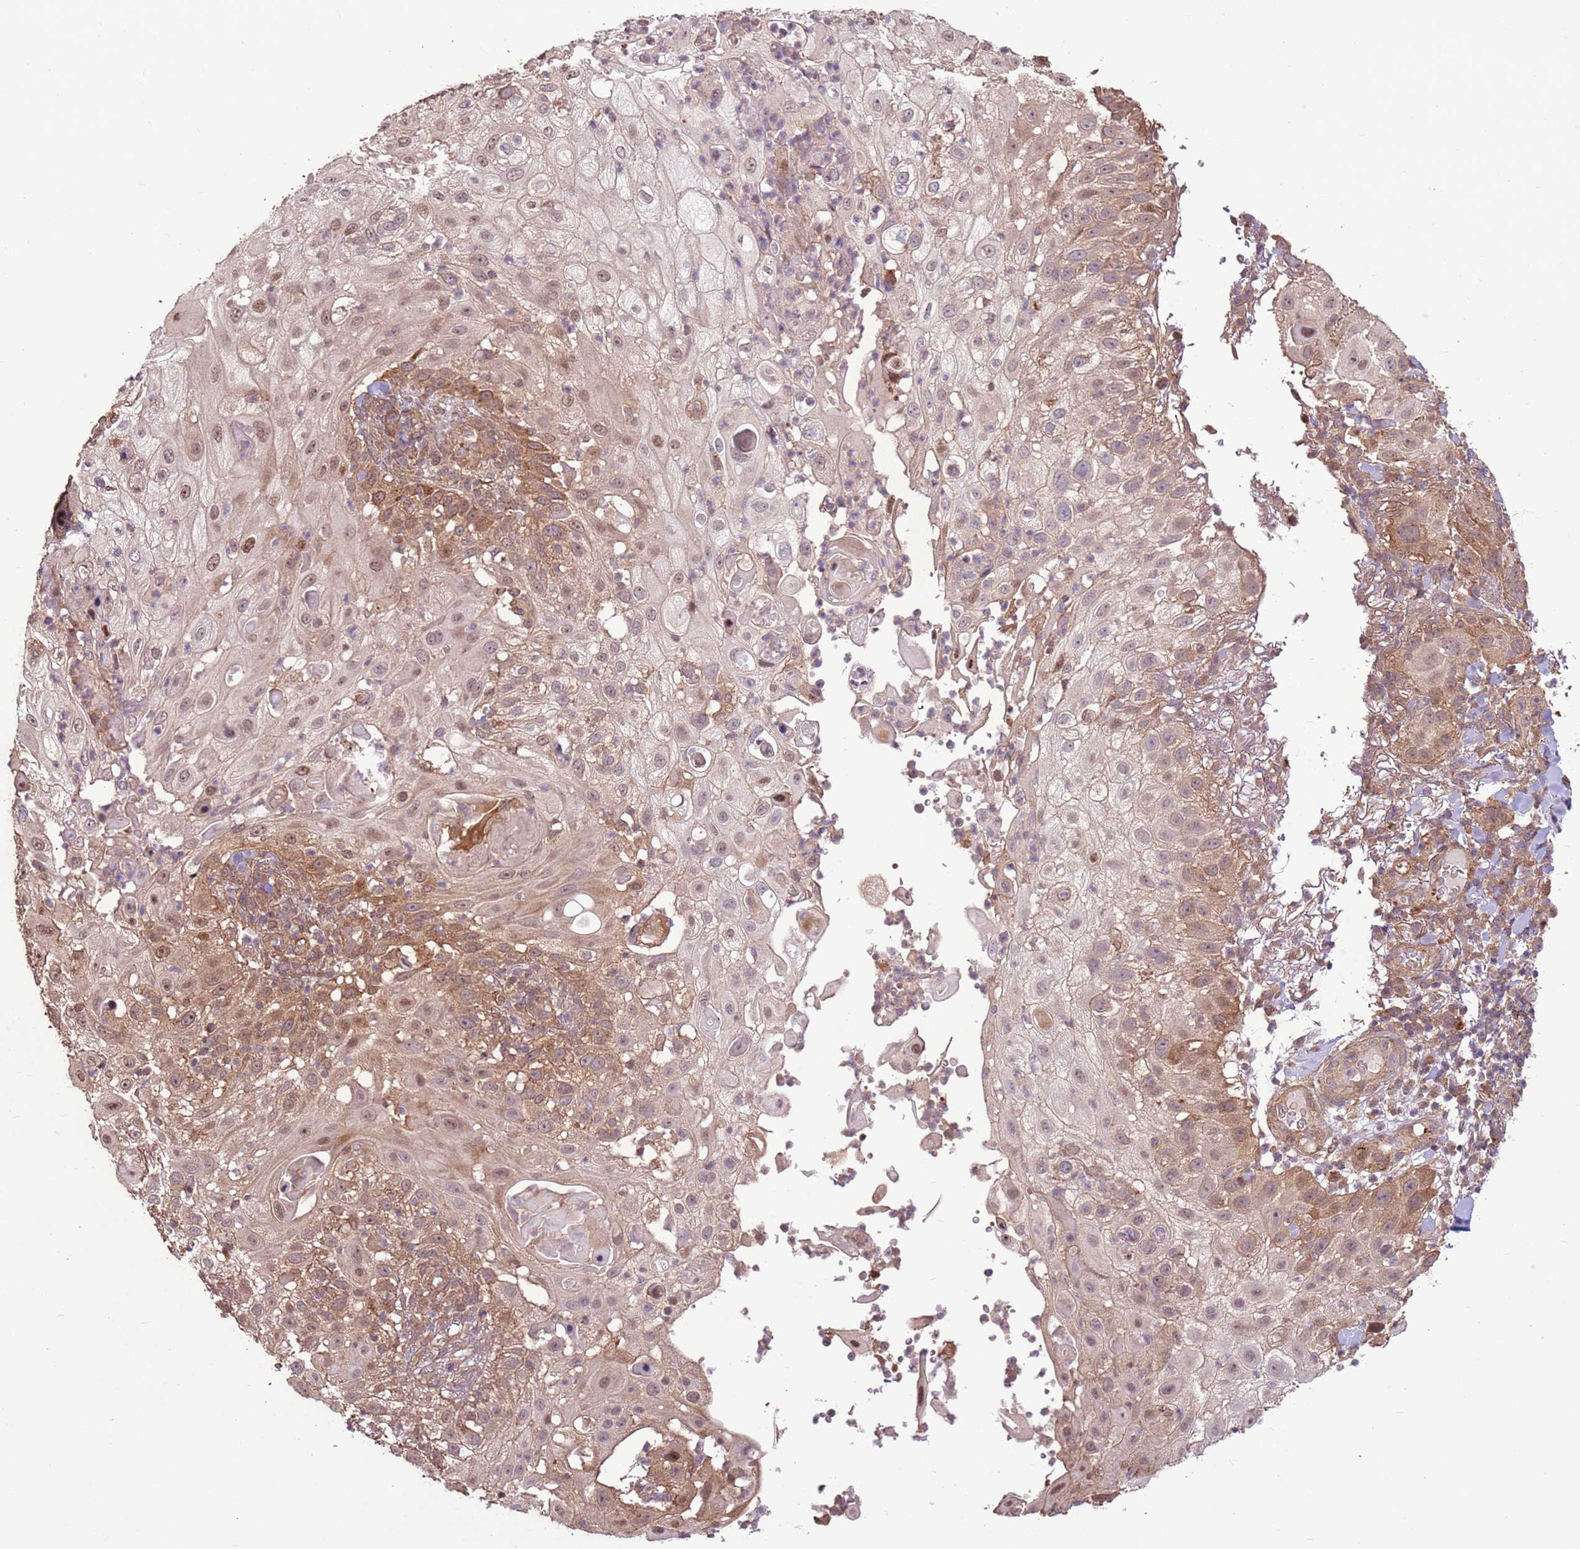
{"staining": {"intensity": "moderate", "quantity": "25%-75%", "location": "cytoplasmic/membranous,nuclear"}, "tissue": "skin cancer", "cell_type": "Tumor cells", "image_type": "cancer", "snomed": [{"axis": "morphology", "description": "Squamous cell carcinoma, NOS"}, {"axis": "topography", "description": "Skin"}], "caption": "Squamous cell carcinoma (skin) stained for a protein shows moderate cytoplasmic/membranous and nuclear positivity in tumor cells.", "gene": "CCDC112", "patient": {"sex": "female", "age": 44}}